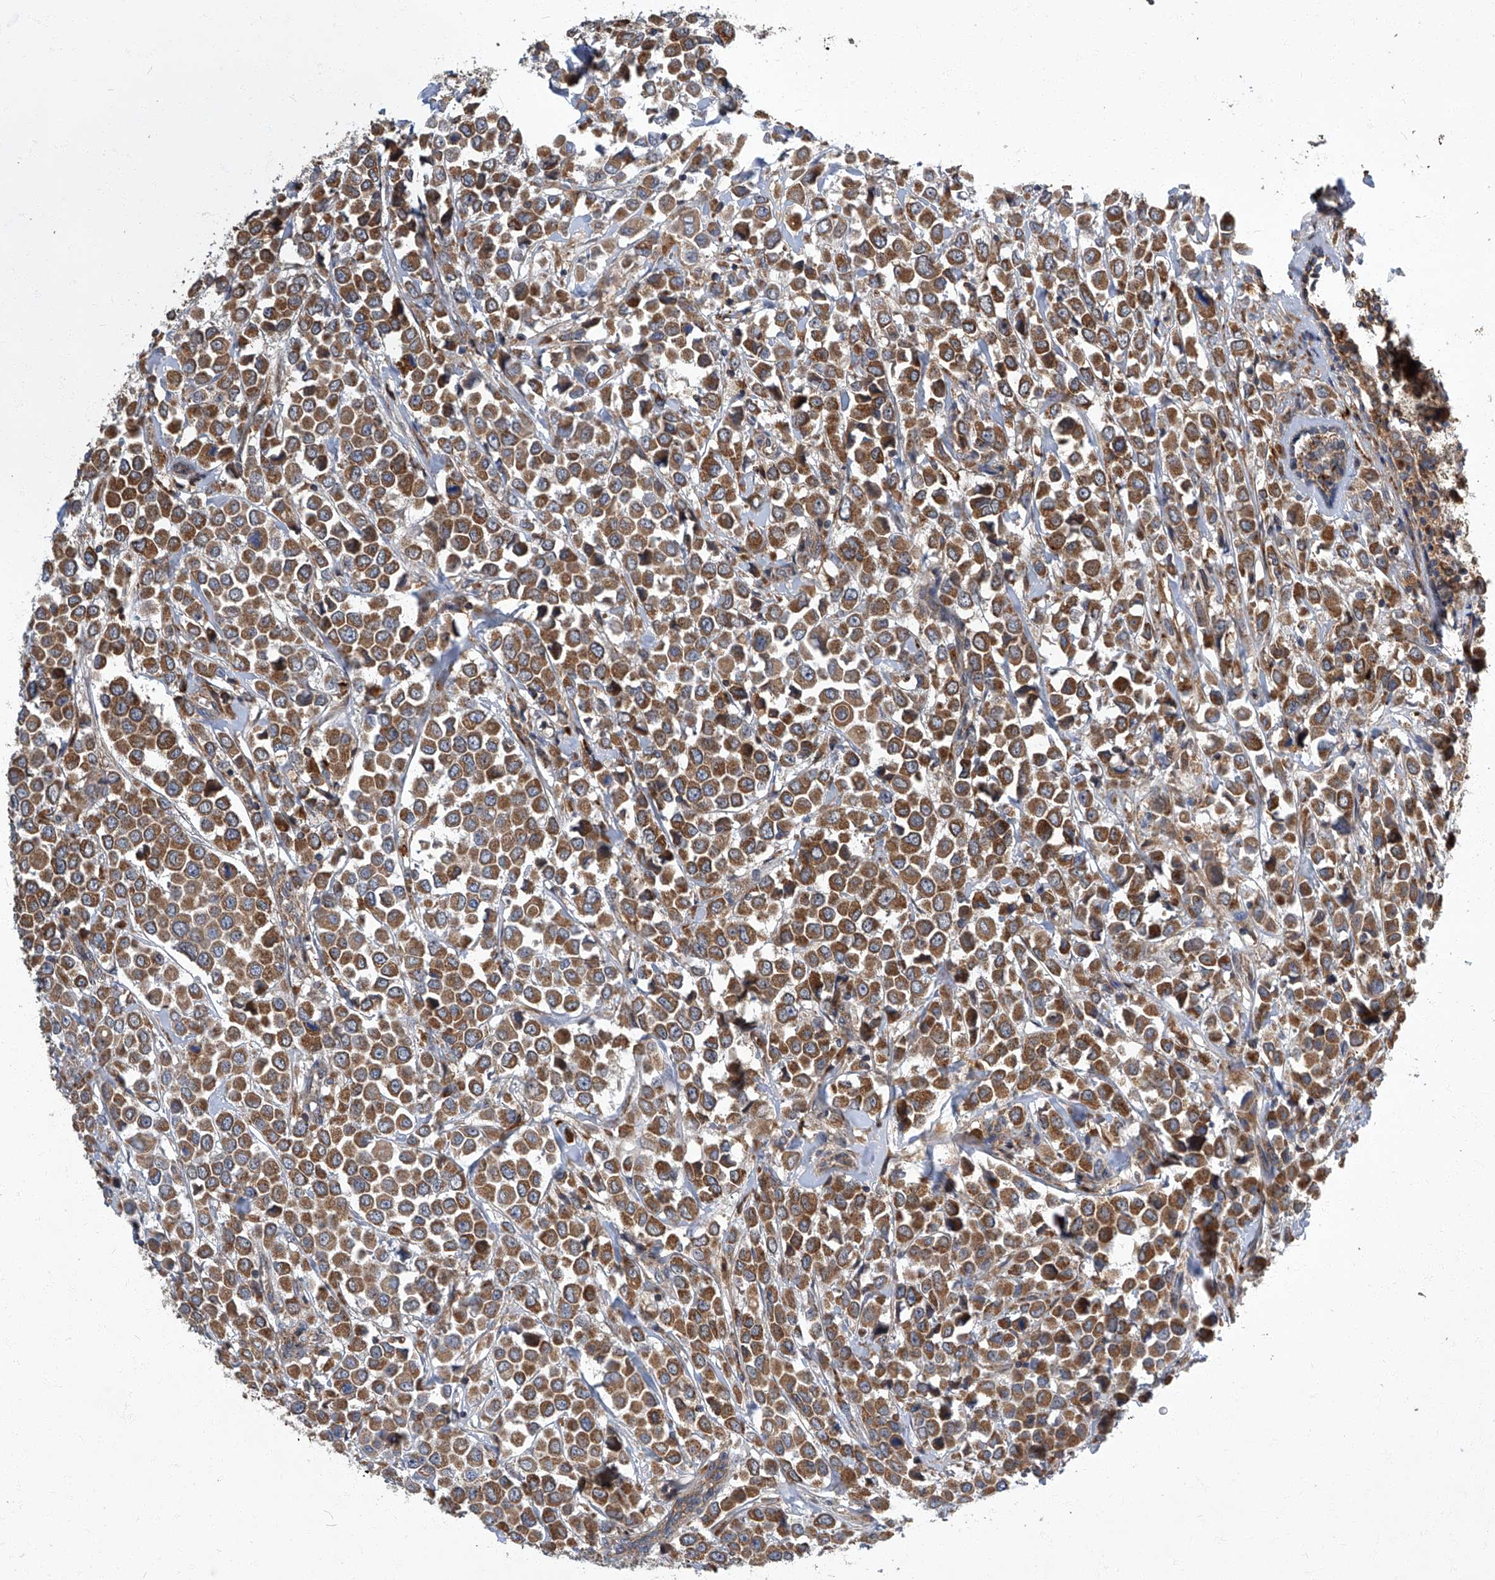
{"staining": {"intensity": "moderate", "quantity": ">75%", "location": "cytoplasmic/membranous"}, "tissue": "breast cancer", "cell_type": "Tumor cells", "image_type": "cancer", "snomed": [{"axis": "morphology", "description": "Duct carcinoma"}, {"axis": "topography", "description": "Breast"}], "caption": "An image of human breast invasive ductal carcinoma stained for a protein exhibits moderate cytoplasmic/membranous brown staining in tumor cells.", "gene": "TNFRSF13B", "patient": {"sex": "female", "age": 61}}